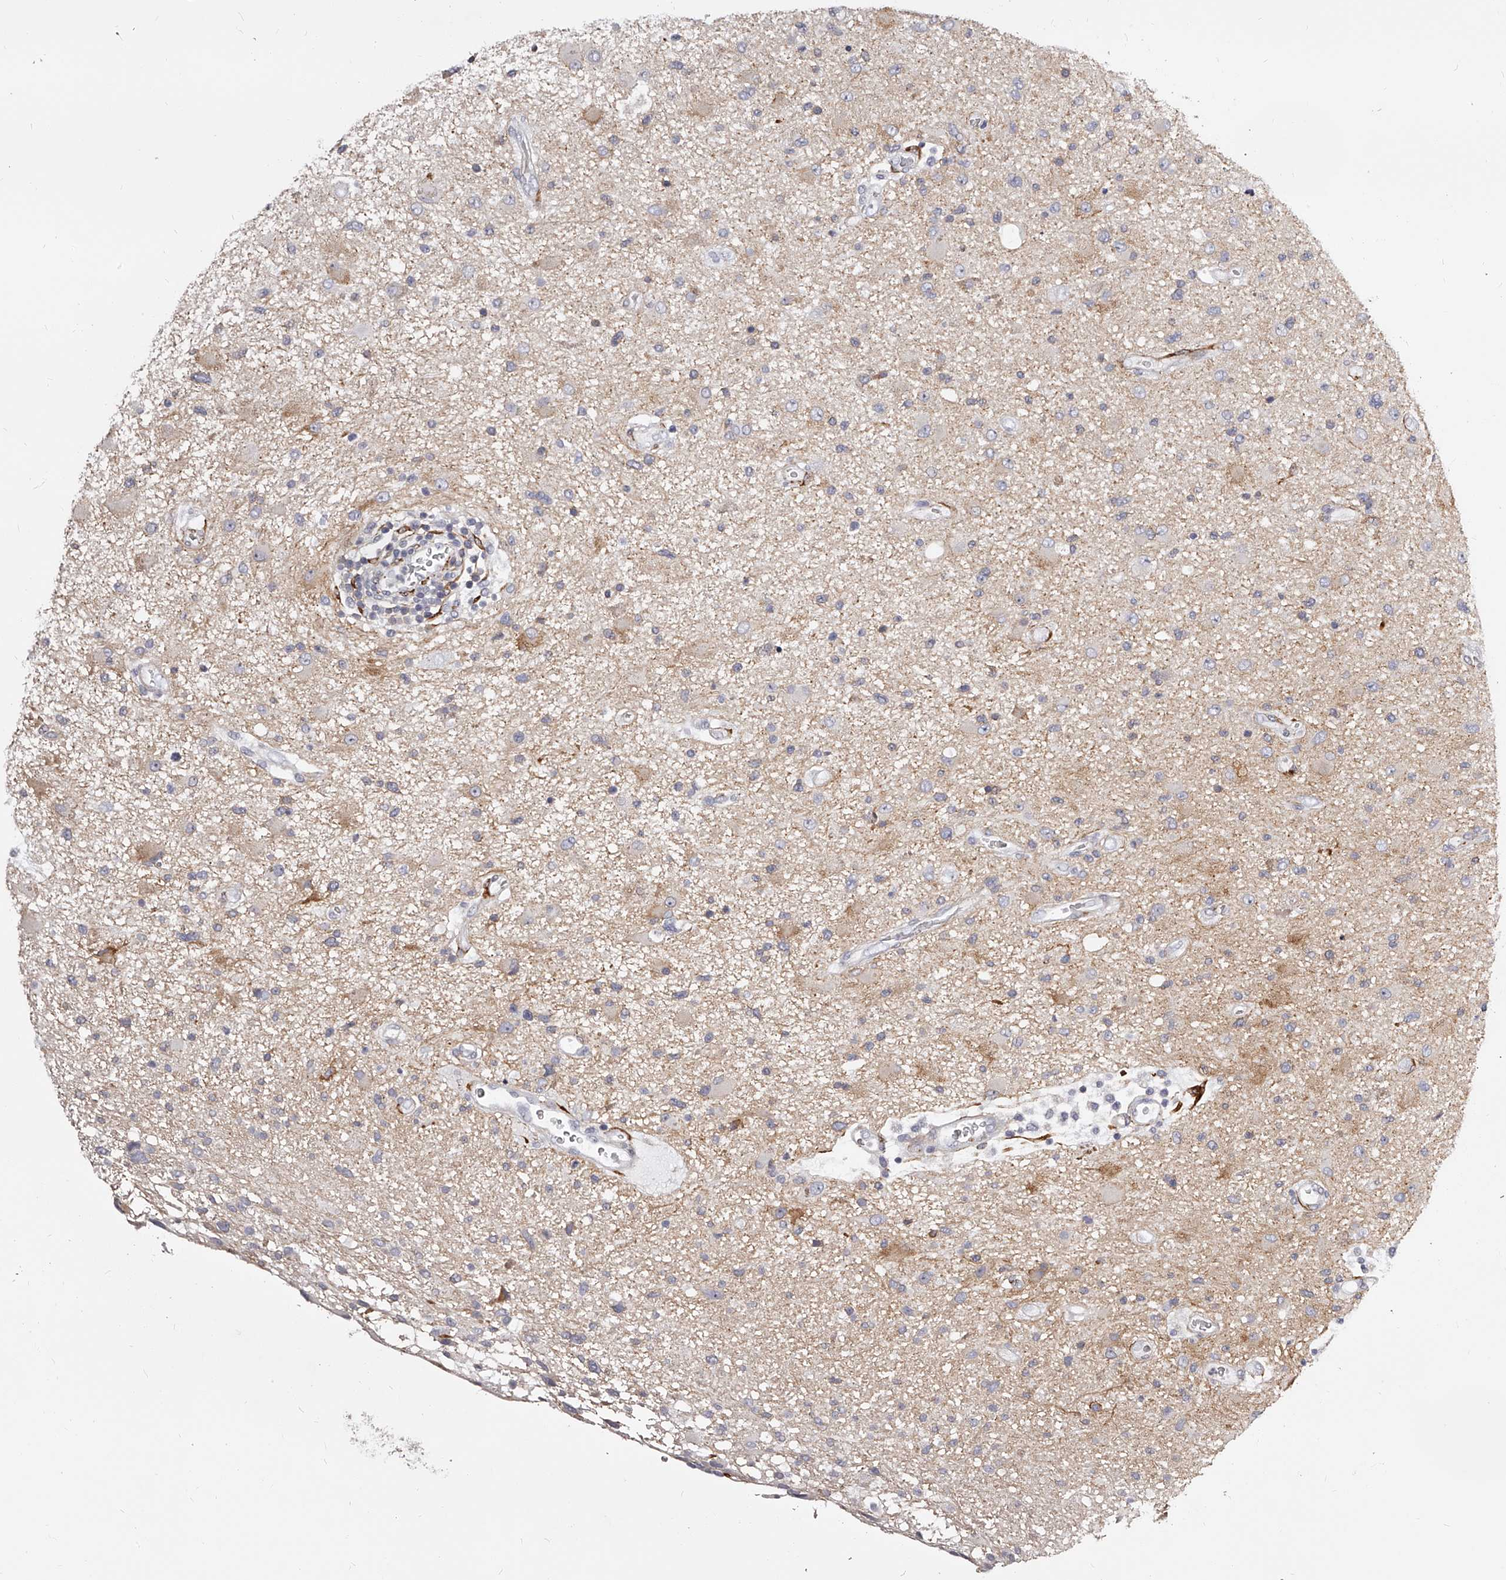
{"staining": {"intensity": "weak", "quantity": "<25%", "location": "cytoplasmic/membranous"}, "tissue": "glioma", "cell_type": "Tumor cells", "image_type": "cancer", "snomed": [{"axis": "morphology", "description": "Glioma, malignant, High grade"}, {"axis": "topography", "description": "Brain"}], "caption": "Tumor cells are negative for brown protein staining in malignant glioma (high-grade). The staining was performed using DAB to visualize the protein expression in brown, while the nuclei were stained in blue with hematoxylin (Magnification: 20x).", "gene": "CD82", "patient": {"sex": "male", "age": 33}}